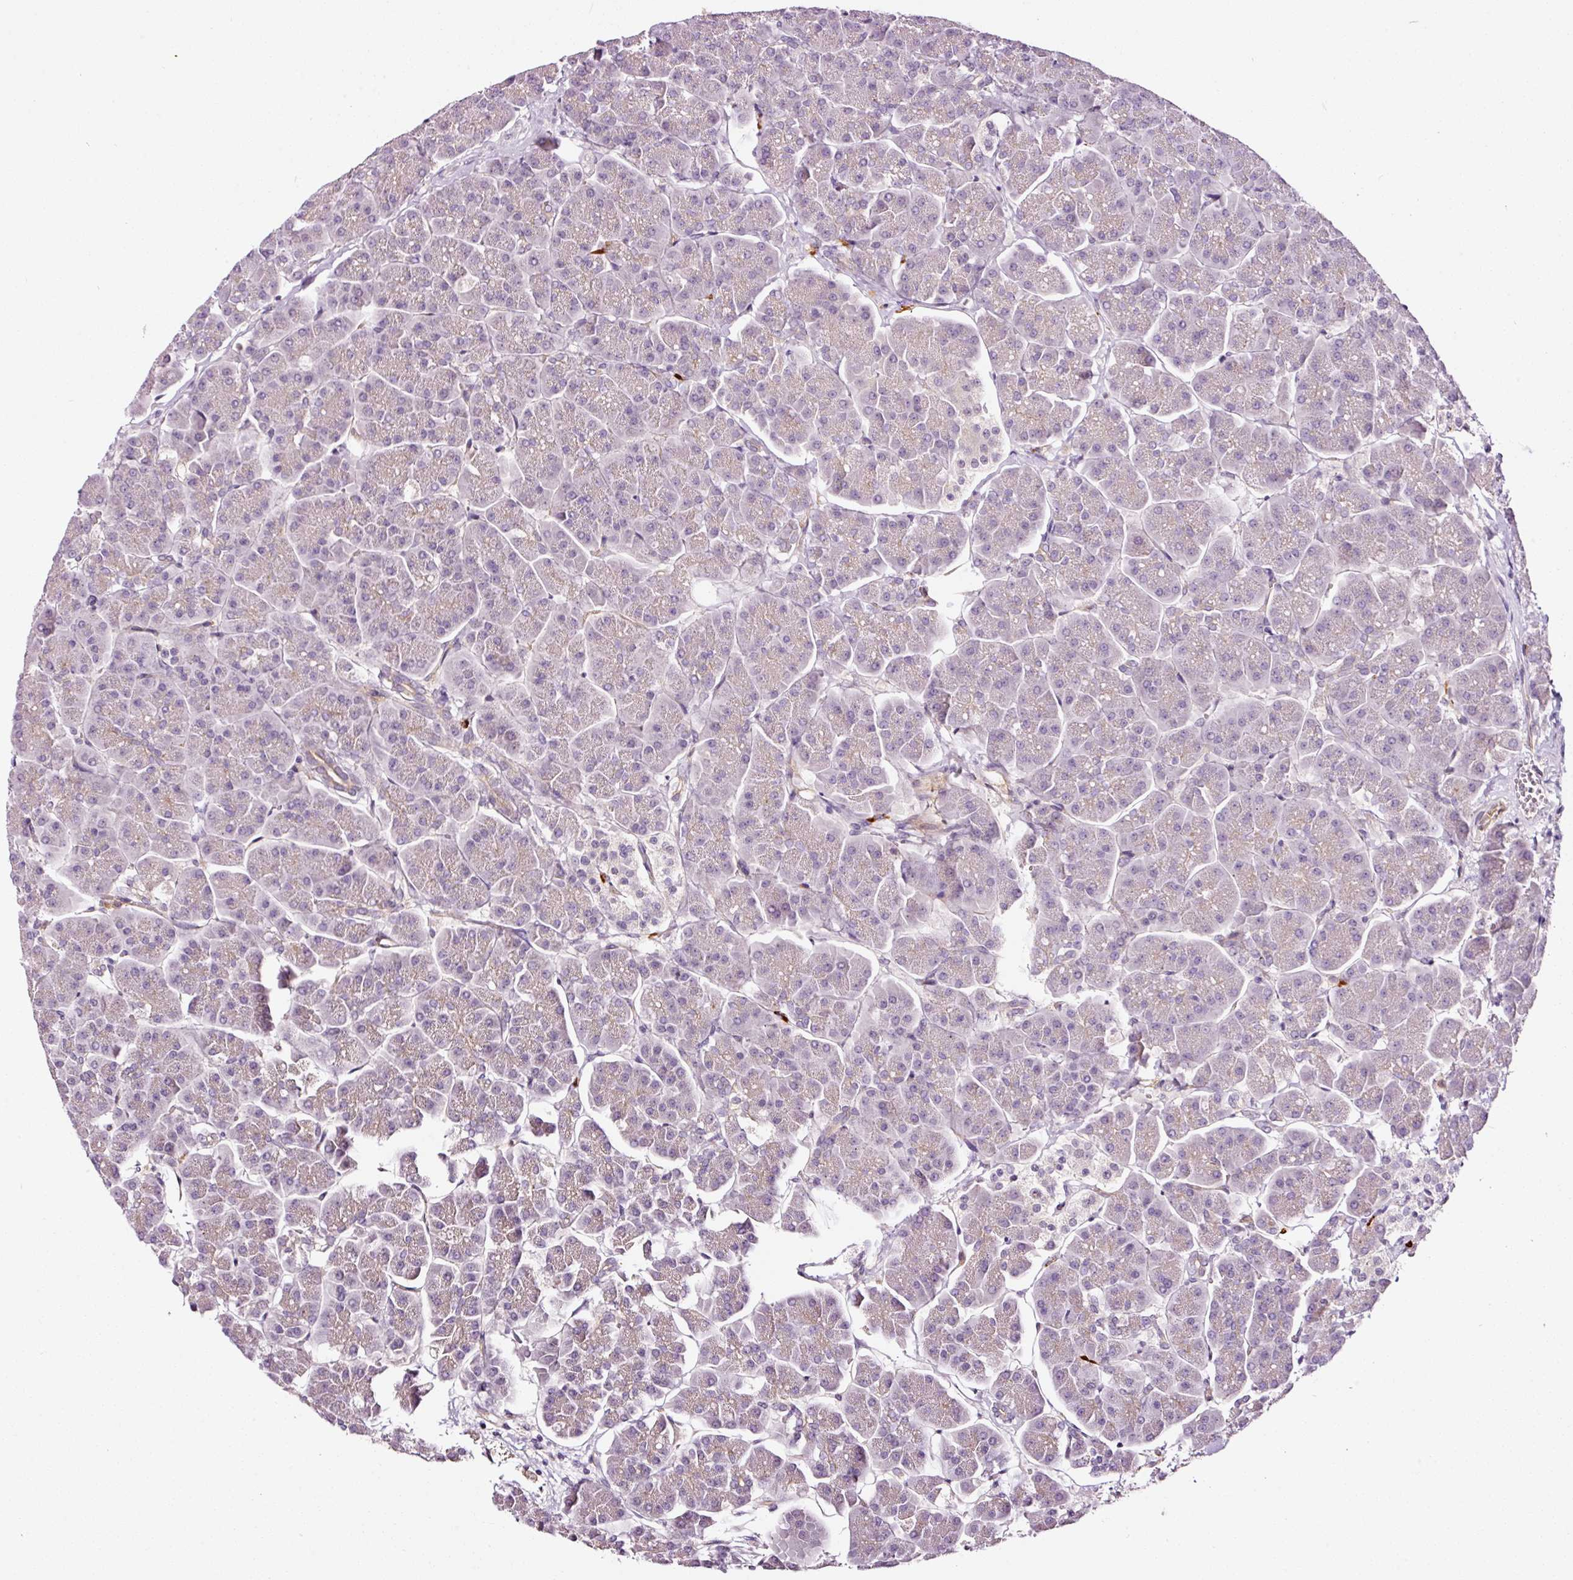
{"staining": {"intensity": "negative", "quantity": "none", "location": "none"}, "tissue": "pancreas", "cell_type": "Exocrine glandular cells", "image_type": "normal", "snomed": [{"axis": "morphology", "description": "Normal tissue, NOS"}, {"axis": "topography", "description": "Pancreas"}, {"axis": "topography", "description": "Peripheral nerve tissue"}], "caption": "This is an IHC photomicrograph of unremarkable pancreas. There is no expression in exocrine glandular cells.", "gene": "ABCB4", "patient": {"sex": "male", "age": 54}}